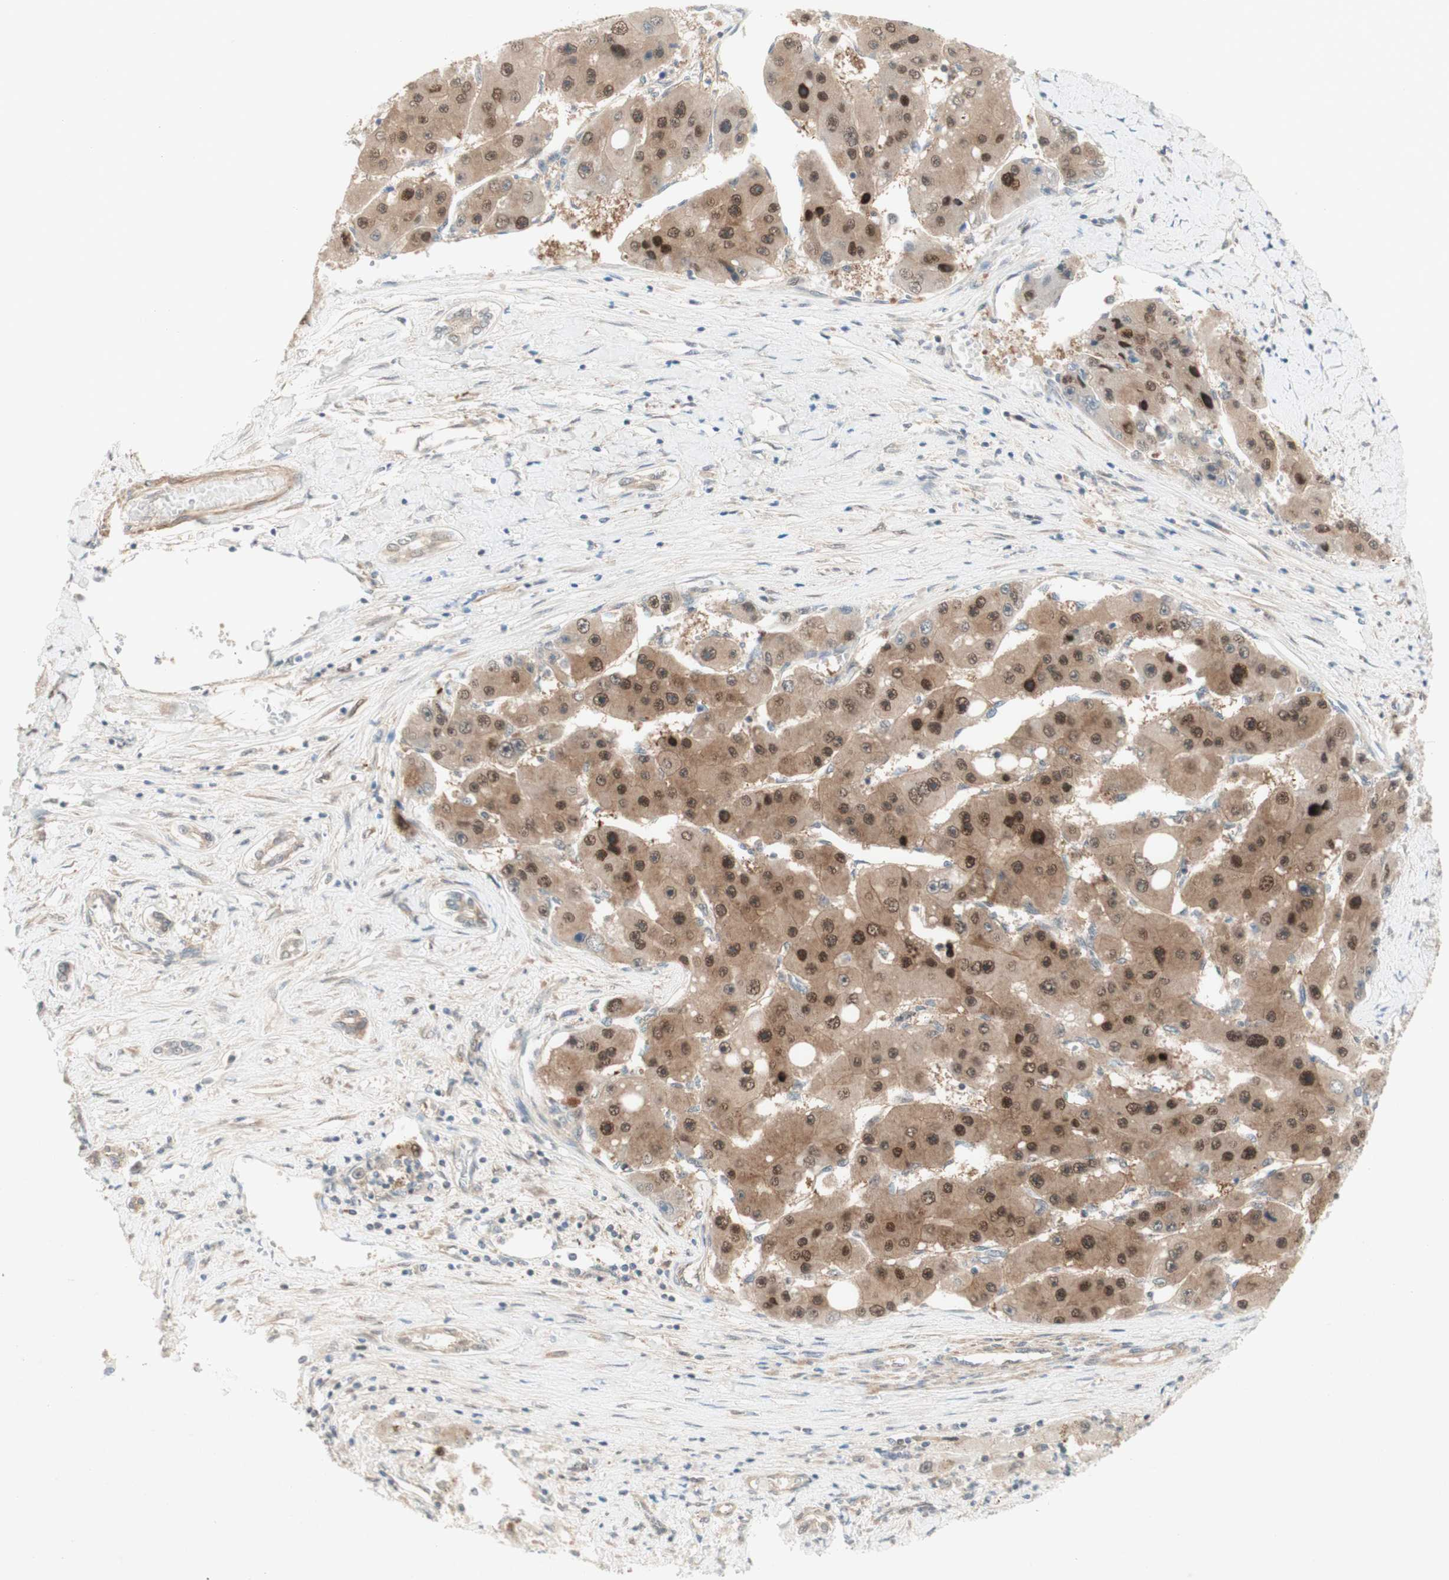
{"staining": {"intensity": "moderate", "quantity": "25%-75%", "location": "cytoplasmic/membranous,nuclear"}, "tissue": "liver cancer", "cell_type": "Tumor cells", "image_type": "cancer", "snomed": [{"axis": "morphology", "description": "Carcinoma, Hepatocellular, NOS"}, {"axis": "topography", "description": "Liver"}], "caption": "Liver cancer (hepatocellular carcinoma) stained with a brown dye reveals moderate cytoplasmic/membranous and nuclear positive expression in approximately 25%-75% of tumor cells.", "gene": "RFNG", "patient": {"sex": "female", "age": 61}}